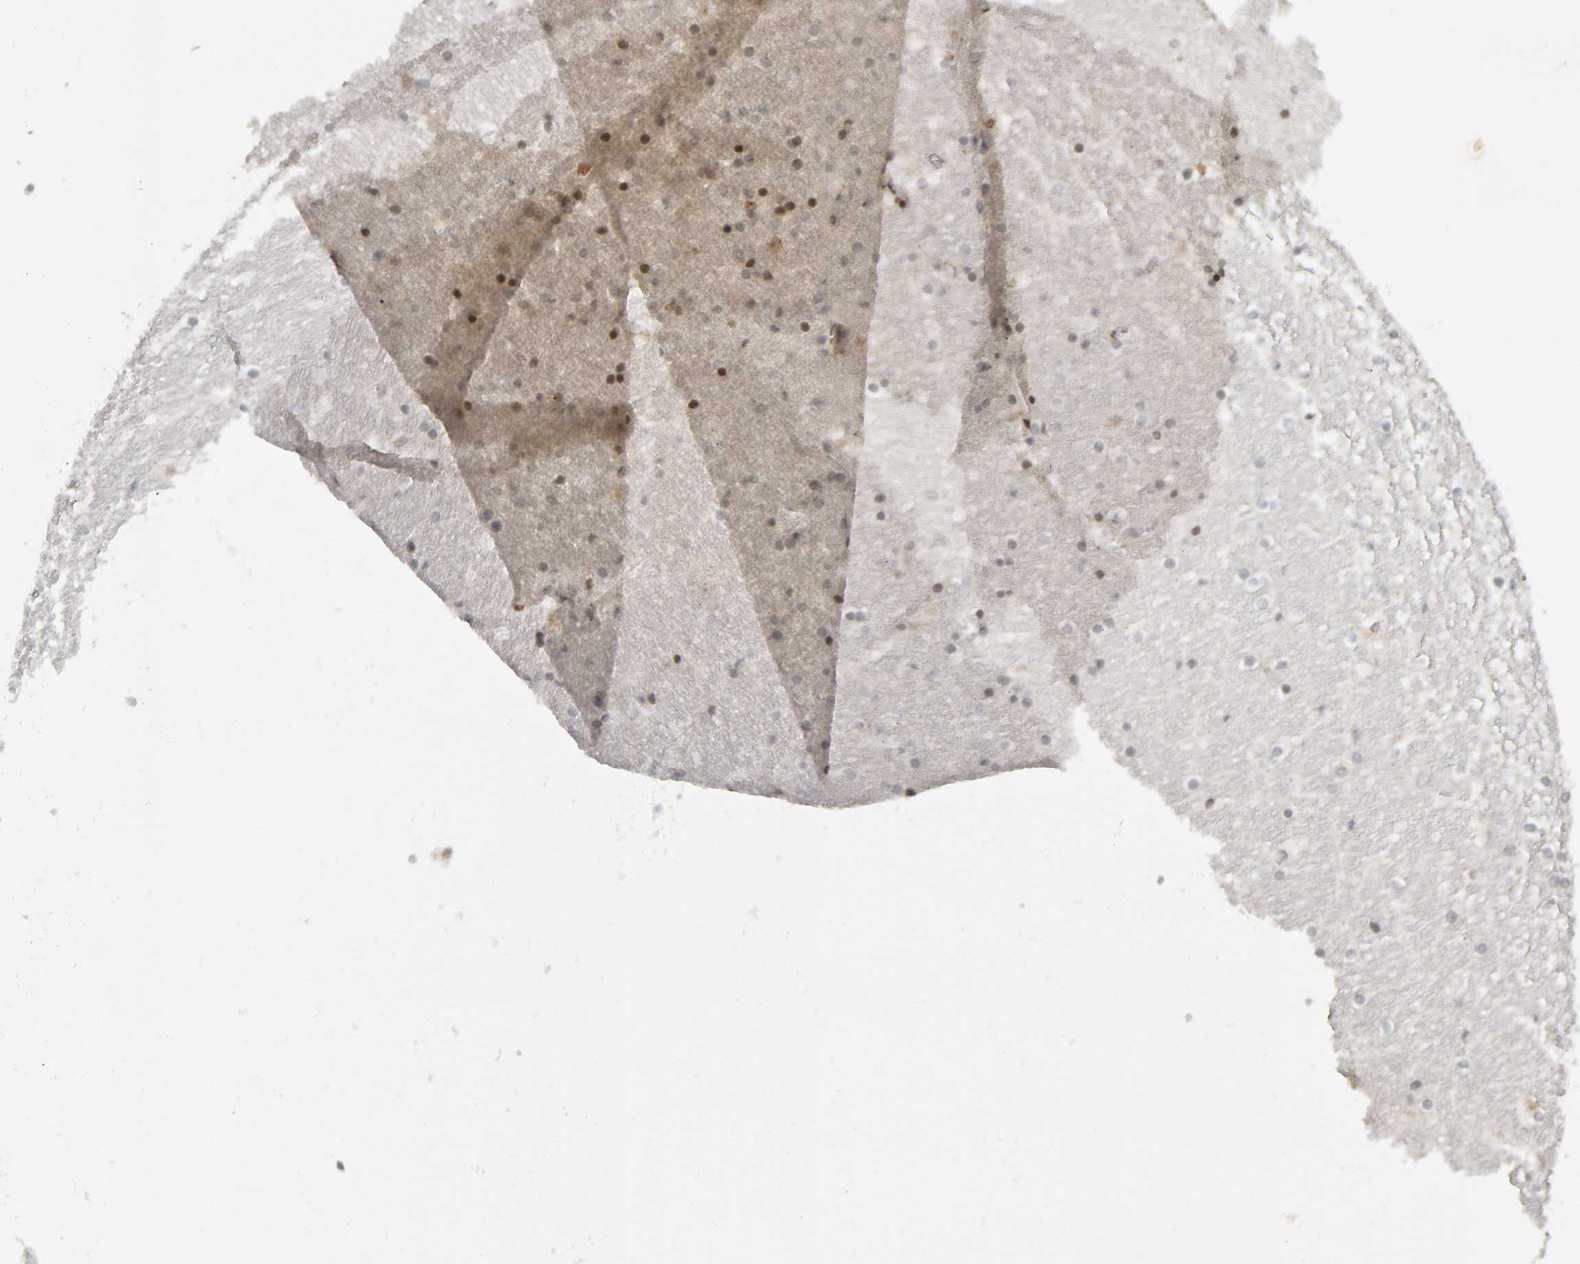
{"staining": {"intensity": "moderate", "quantity": "25%-75%", "location": "nuclear"}, "tissue": "hippocampus", "cell_type": "Glial cells", "image_type": "normal", "snomed": [{"axis": "morphology", "description": "Normal tissue, NOS"}, {"axis": "topography", "description": "Hippocampus"}], "caption": "The image displays immunohistochemical staining of benign hippocampus. There is moderate nuclear staining is seen in about 25%-75% of glial cells. Using DAB (brown) and hematoxylin (blue) stains, captured at high magnification using brightfield microscopy.", "gene": "TRAM1", "patient": {"sex": "male", "age": 45}}